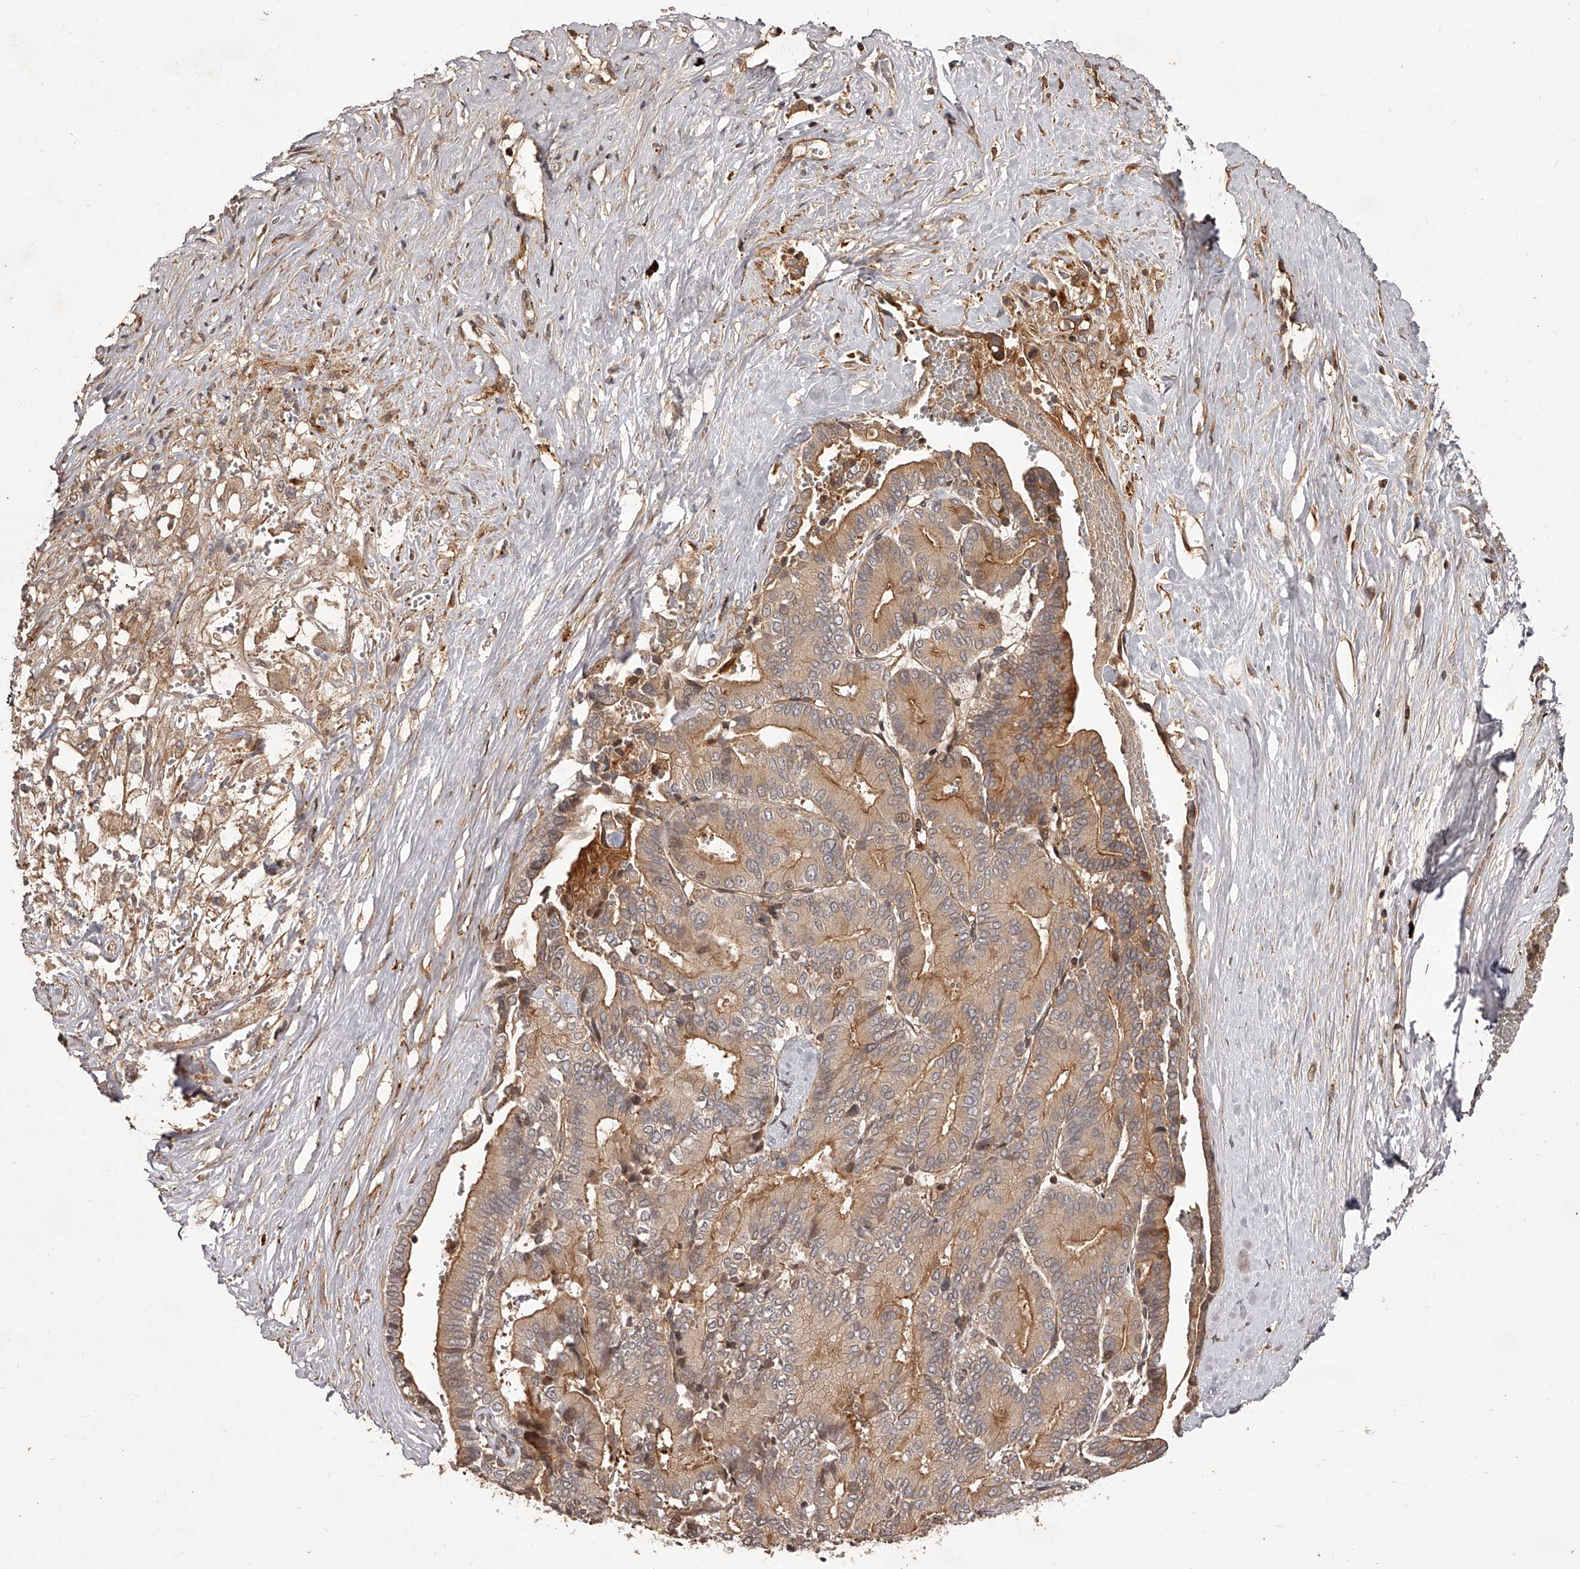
{"staining": {"intensity": "moderate", "quantity": ">75%", "location": "cytoplasmic/membranous"}, "tissue": "liver cancer", "cell_type": "Tumor cells", "image_type": "cancer", "snomed": [{"axis": "morphology", "description": "Cholangiocarcinoma"}, {"axis": "topography", "description": "Liver"}], "caption": "Human cholangiocarcinoma (liver) stained with a protein marker exhibits moderate staining in tumor cells.", "gene": "CRYZL1", "patient": {"sex": "female", "age": 75}}